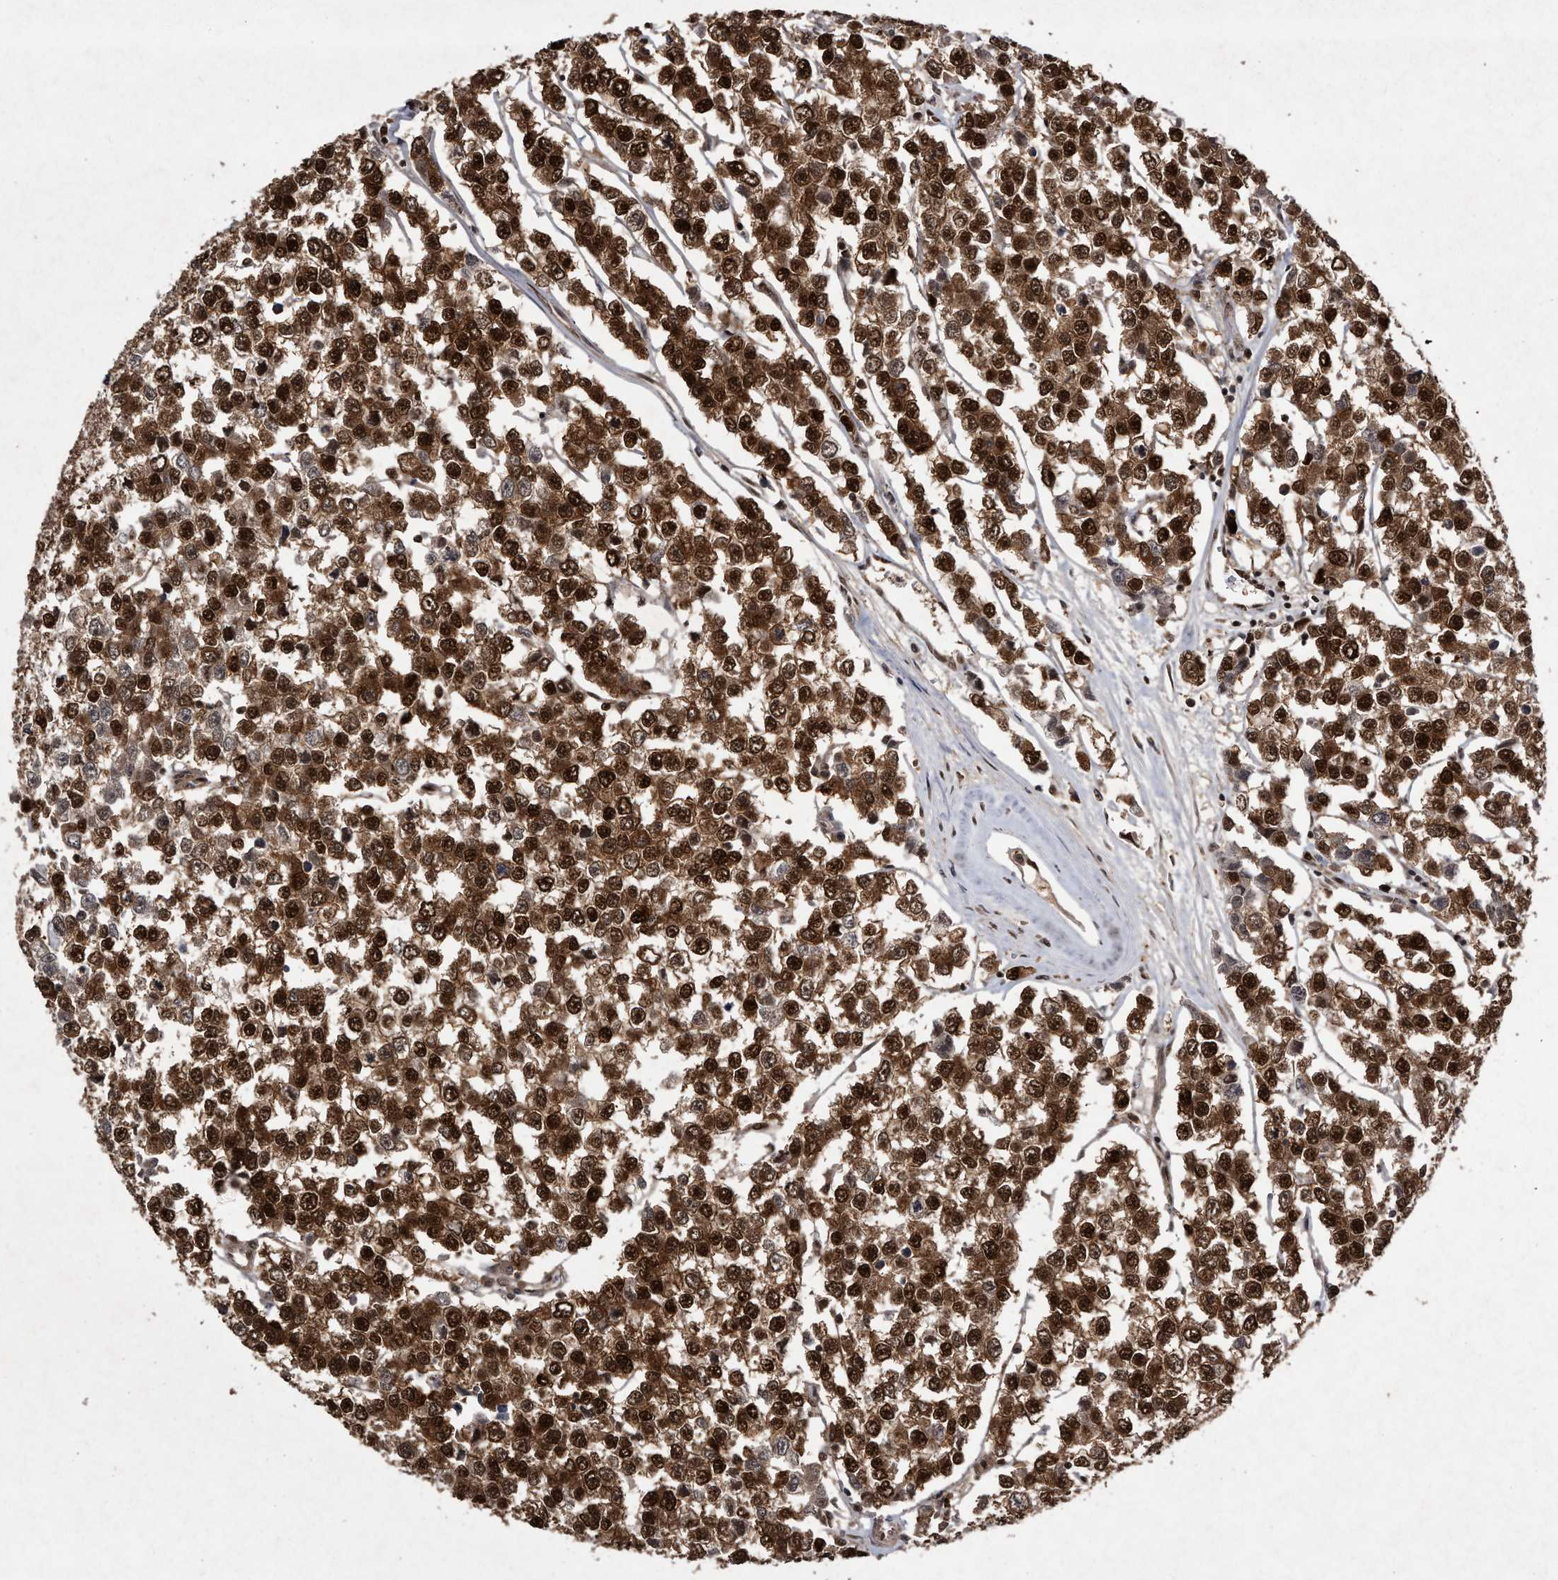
{"staining": {"intensity": "strong", "quantity": ">75%", "location": "cytoplasmic/membranous,nuclear"}, "tissue": "testis cancer", "cell_type": "Tumor cells", "image_type": "cancer", "snomed": [{"axis": "morphology", "description": "Seminoma, NOS"}, {"axis": "morphology", "description": "Carcinoma, Embryonal, NOS"}, {"axis": "topography", "description": "Testis"}], "caption": "Protein staining exhibits strong cytoplasmic/membranous and nuclear staining in about >75% of tumor cells in testis seminoma.", "gene": "RAD23B", "patient": {"sex": "male", "age": 52}}